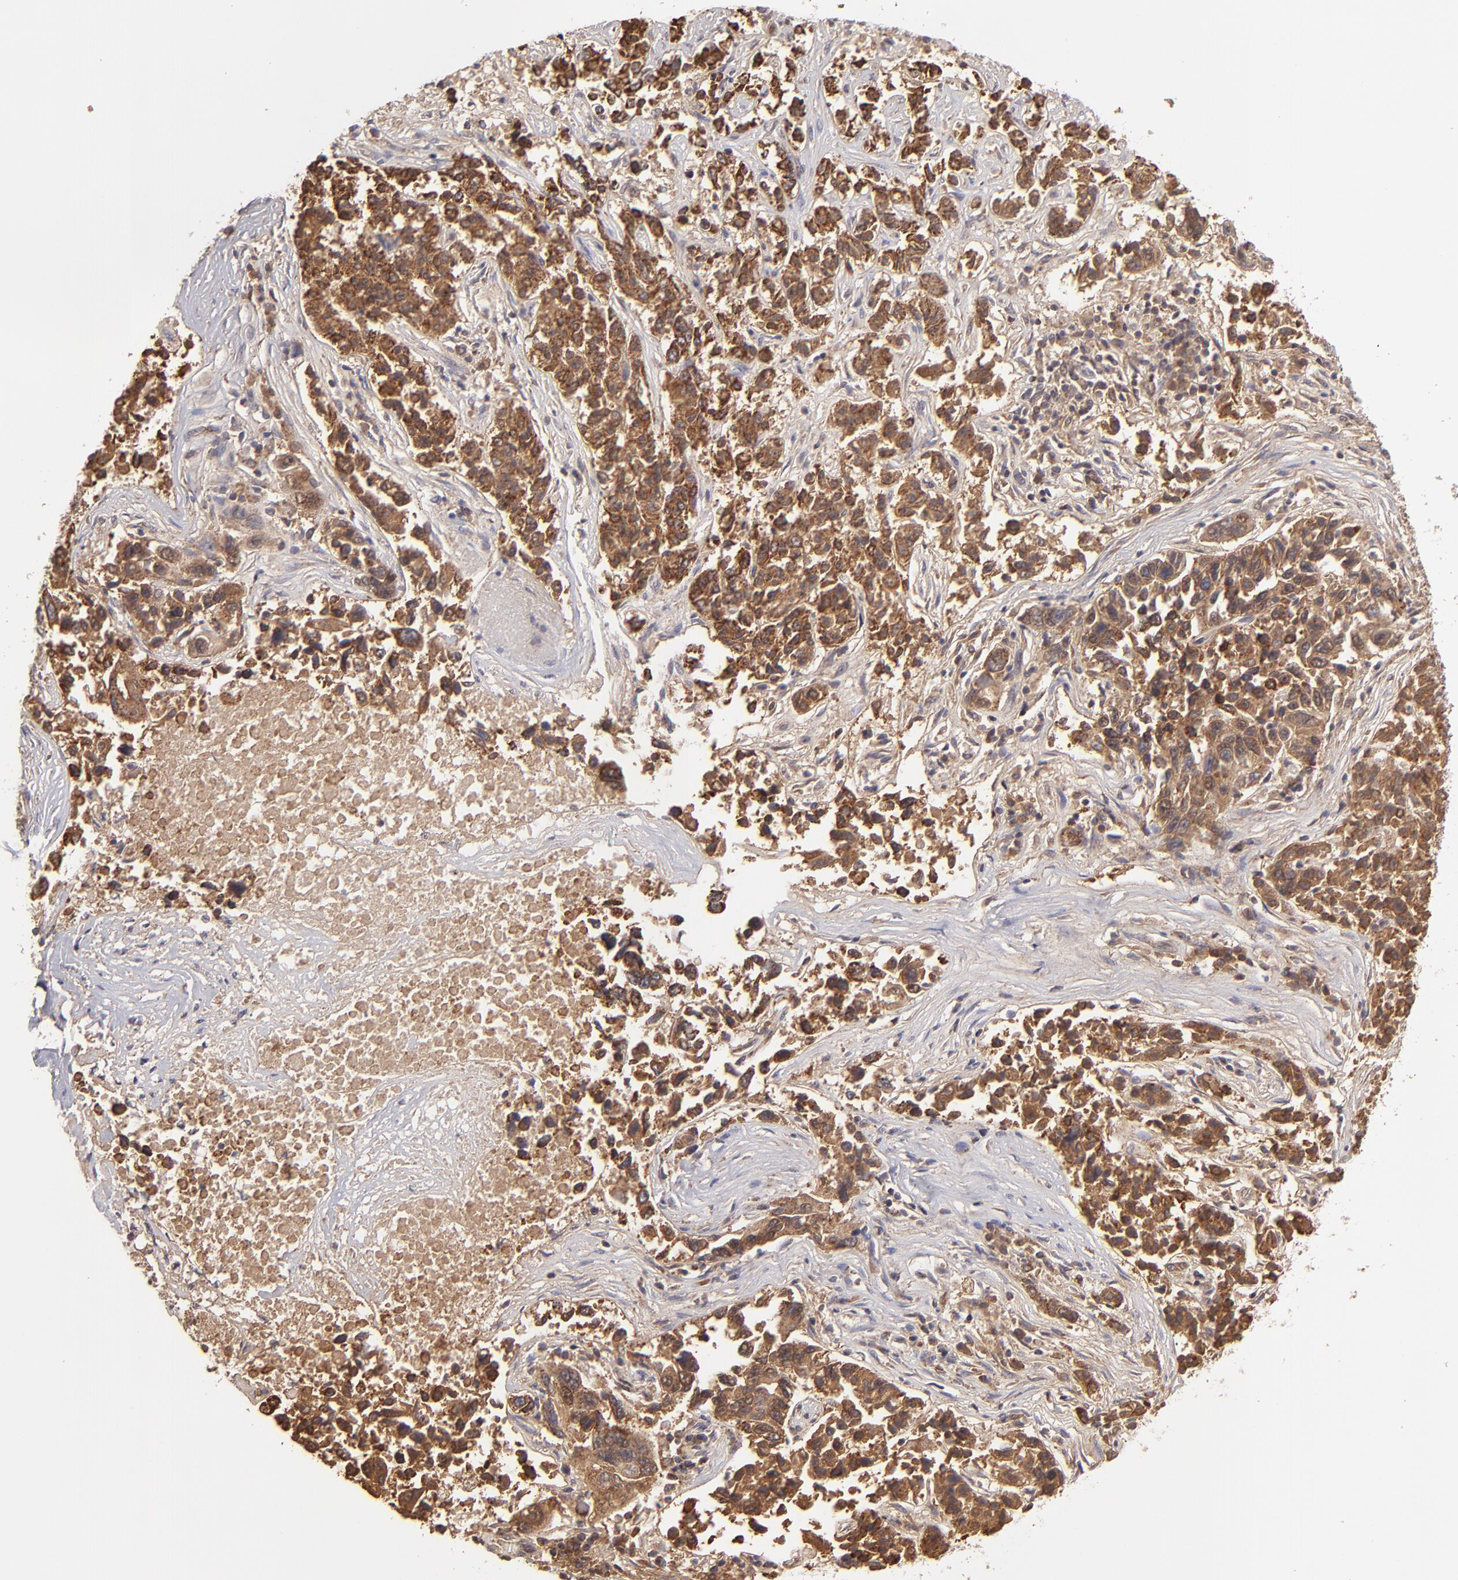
{"staining": {"intensity": "moderate", "quantity": ">75%", "location": "cytoplasmic/membranous"}, "tissue": "lung cancer", "cell_type": "Tumor cells", "image_type": "cancer", "snomed": [{"axis": "morphology", "description": "Adenocarcinoma, NOS"}, {"axis": "topography", "description": "Lung"}], "caption": "The histopathology image demonstrates immunohistochemical staining of lung cancer (adenocarcinoma). There is moderate cytoplasmic/membranous expression is identified in about >75% of tumor cells.", "gene": "SLC15A1", "patient": {"sex": "male", "age": 84}}